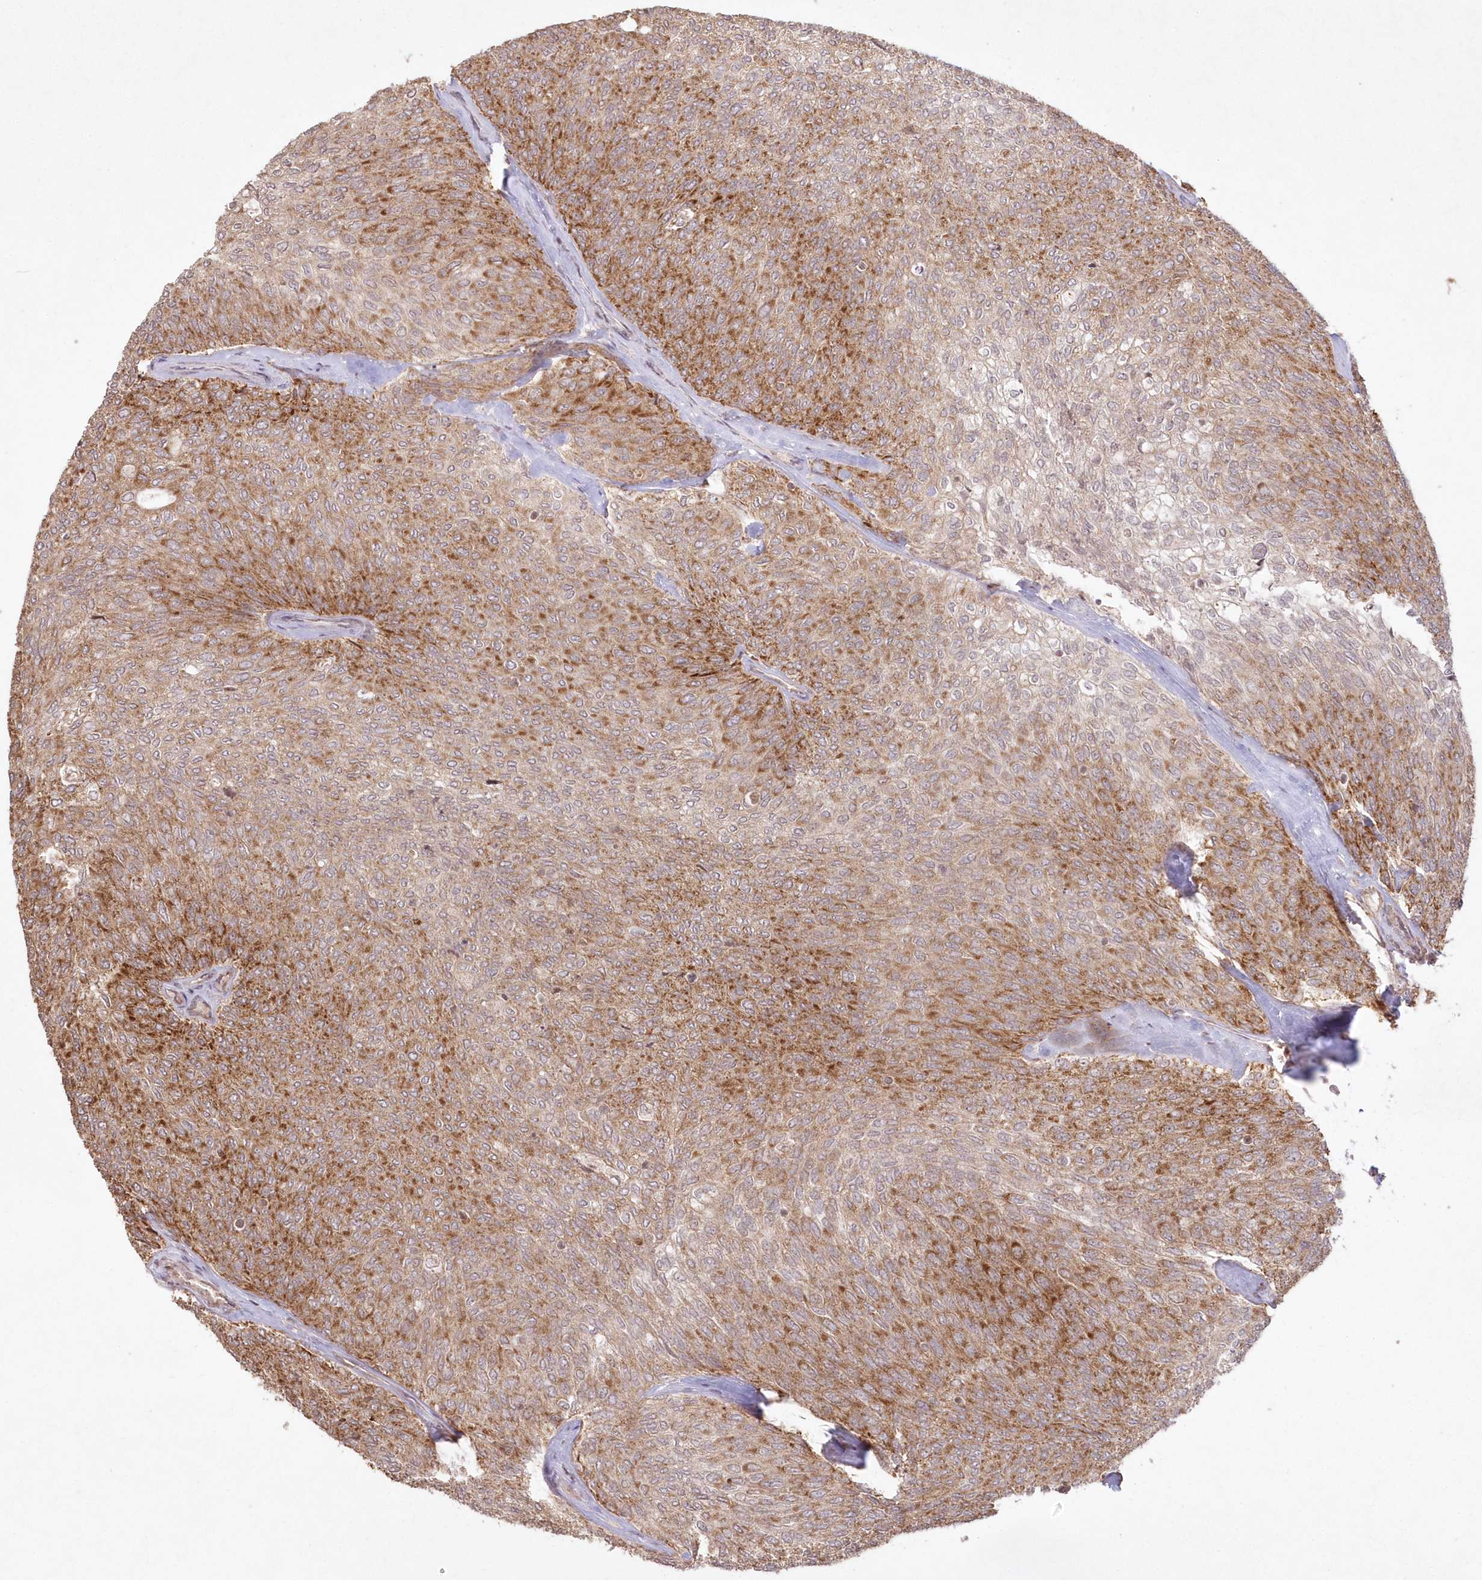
{"staining": {"intensity": "strong", "quantity": "25%-75%", "location": "cytoplasmic/membranous"}, "tissue": "urothelial cancer", "cell_type": "Tumor cells", "image_type": "cancer", "snomed": [{"axis": "morphology", "description": "Urothelial carcinoma, Low grade"}, {"axis": "topography", "description": "Urinary bladder"}], "caption": "An image showing strong cytoplasmic/membranous expression in about 25%-75% of tumor cells in urothelial carcinoma (low-grade), as visualized by brown immunohistochemical staining.", "gene": "LRPPRC", "patient": {"sex": "female", "age": 79}}